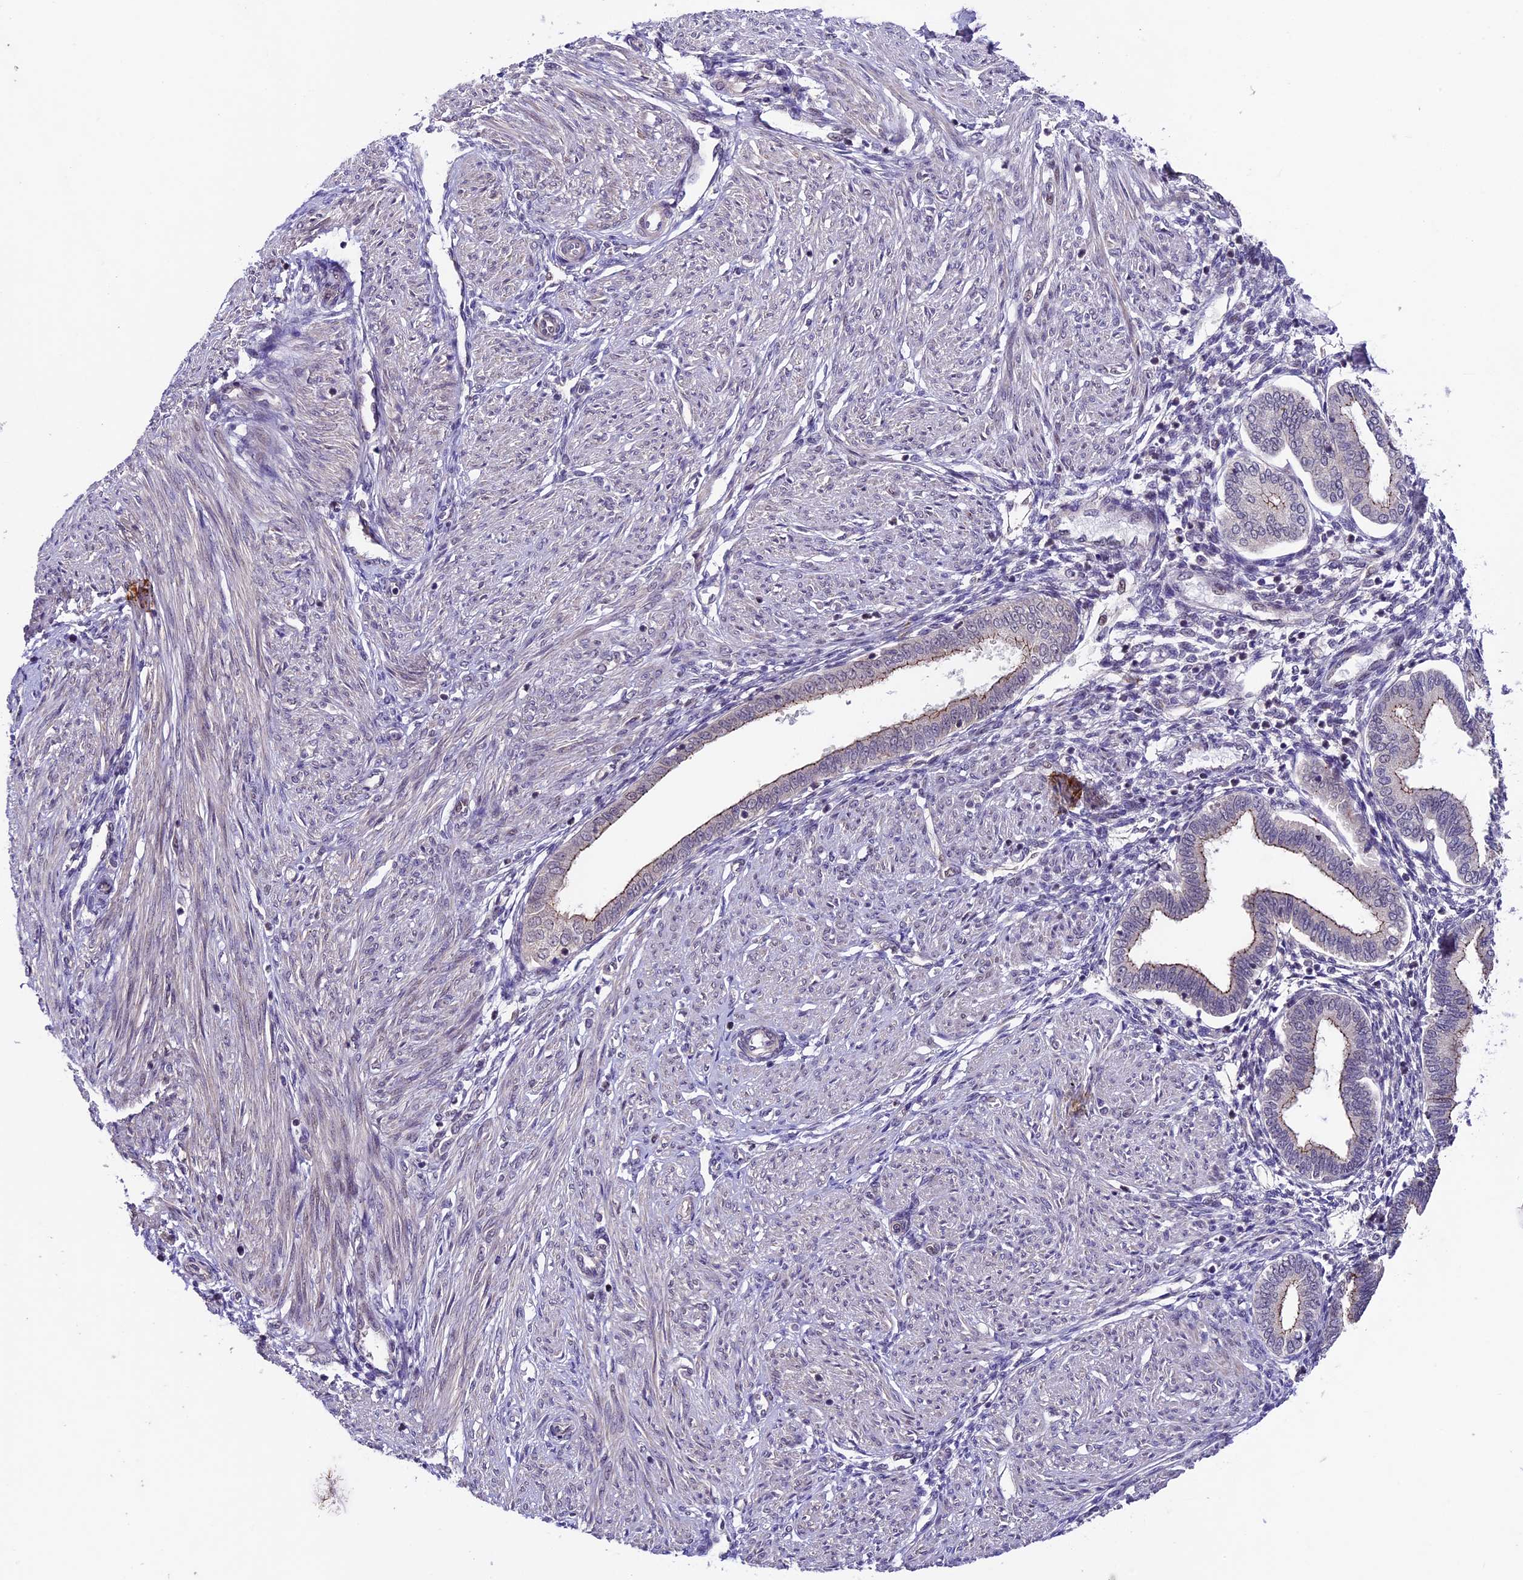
{"staining": {"intensity": "negative", "quantity": "none", "location": "none"}, "tissue": "endometrium", "cell_type": "Cells in endometrial stroma", "image_type": "normal", "snomed": [{"axis": "morphology", "description": "Normal tissue, NOS"}, {"axis": "topography", "description": "Endometrium"}], "caption": "DAB immunohistochemical staining of normal human endometrium shows no significant expression in cells in endometrial stroma.", "gene": "SIPA1L3", "patient": {"sex": "female", "age": 53}}